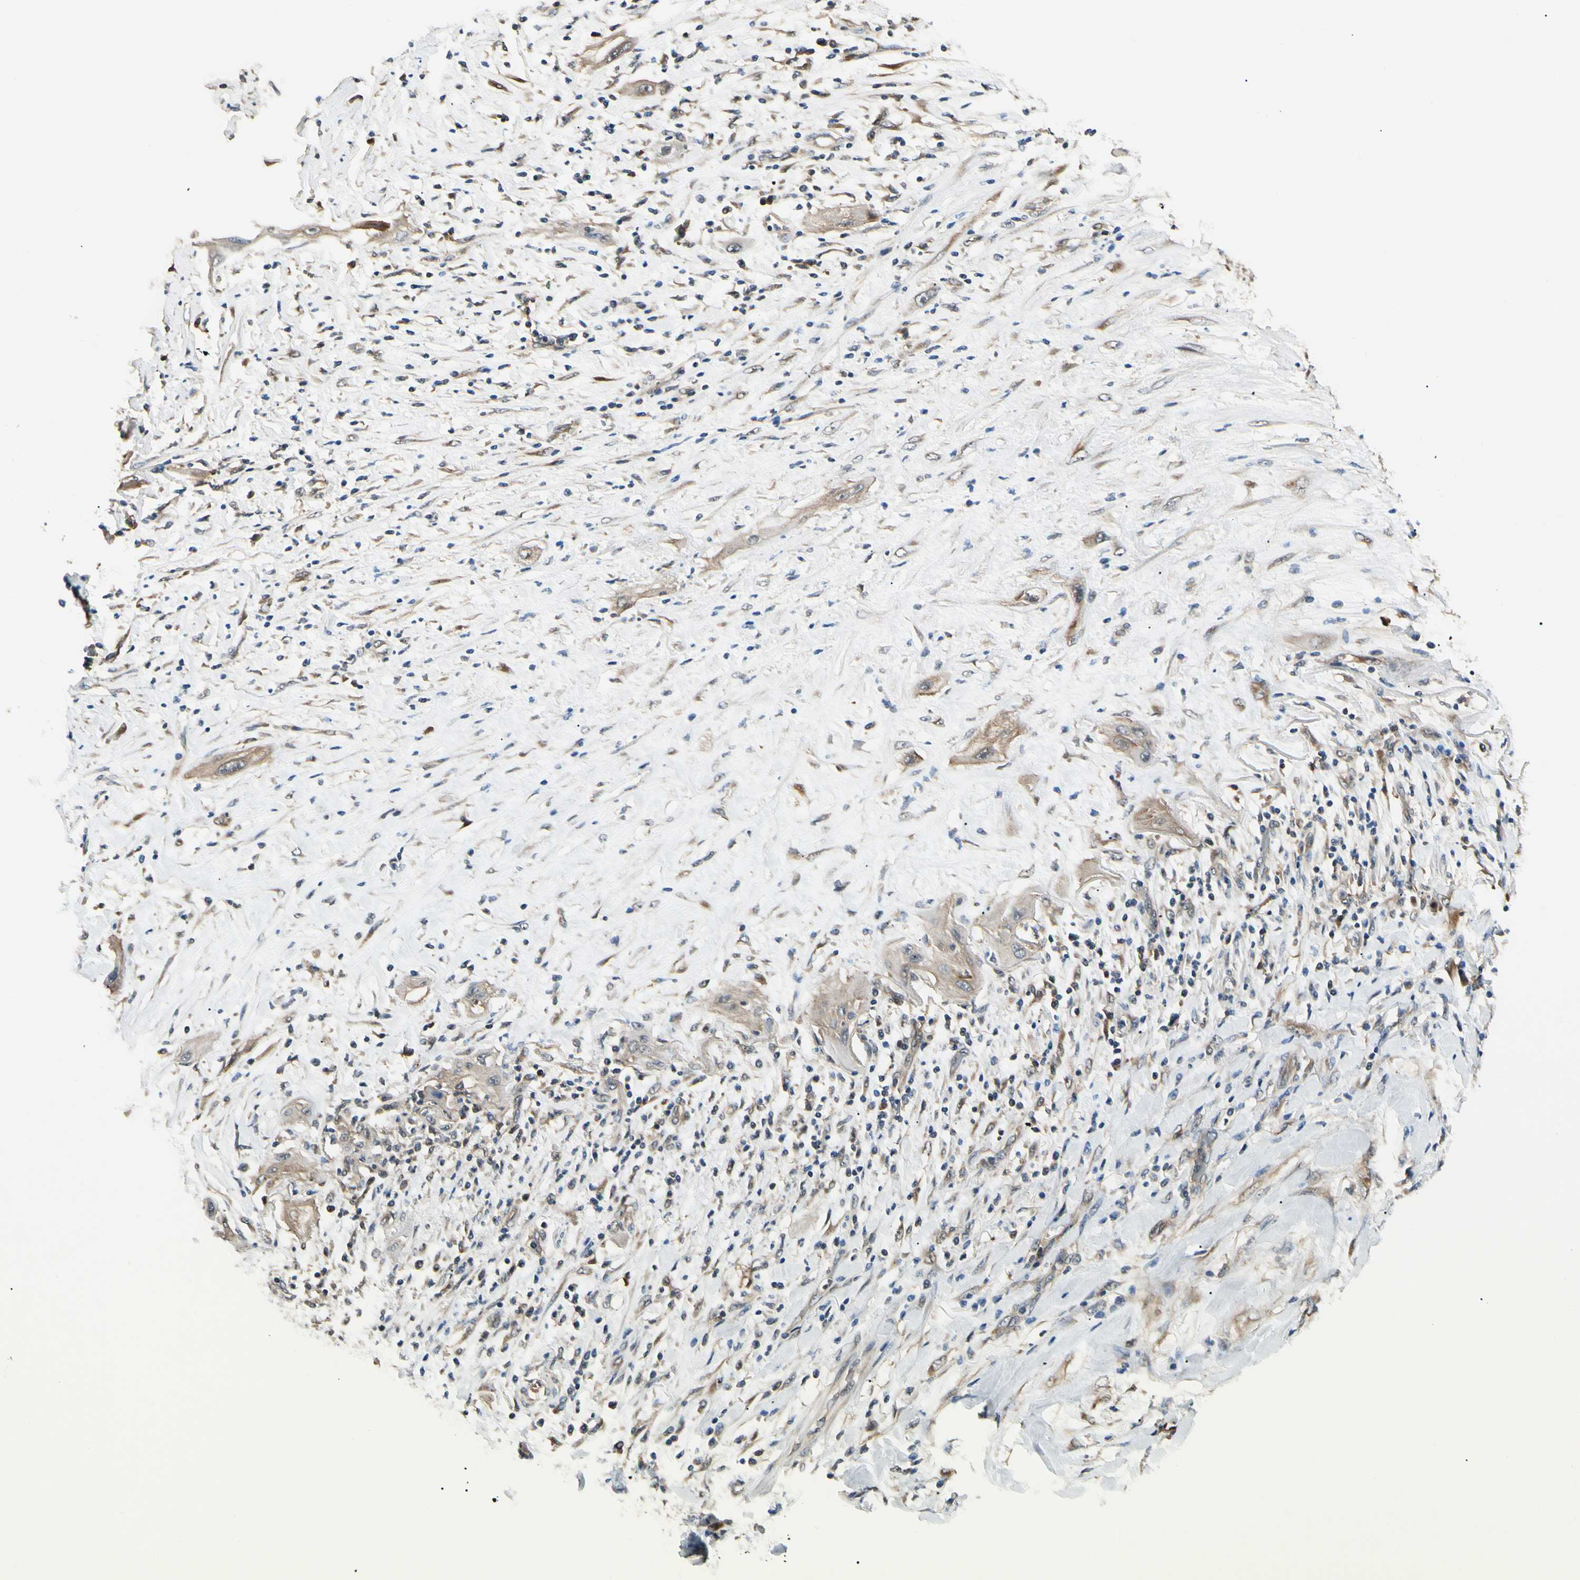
{"staining": {"intensity": "weak", "quantity": ">75%", "location": "cytoplasmic/membranous"}, "tissue": "lung cancer", "cell_type": "Tumor cells", "image_type": "cancer", "snomed": [{"axis": "morphology", "description": "Squamous cell carcinoma, NOS"}, {"axis": "topography", "description": "Lung"}], "caption": "High-magnification brightfield microscopy of lung squamous cell carcinoma stained with DAB (brown) and counterstained with hematoxylin (blue). tumor cells exhibit weak cytoplasmic/membranous staining is identified in approximately>75% of cells. (DAB IHC with brightfield microscopy, high magnification).", "gene": "NME1-NME2", "patient": {"sex": "female", "age": 47}}